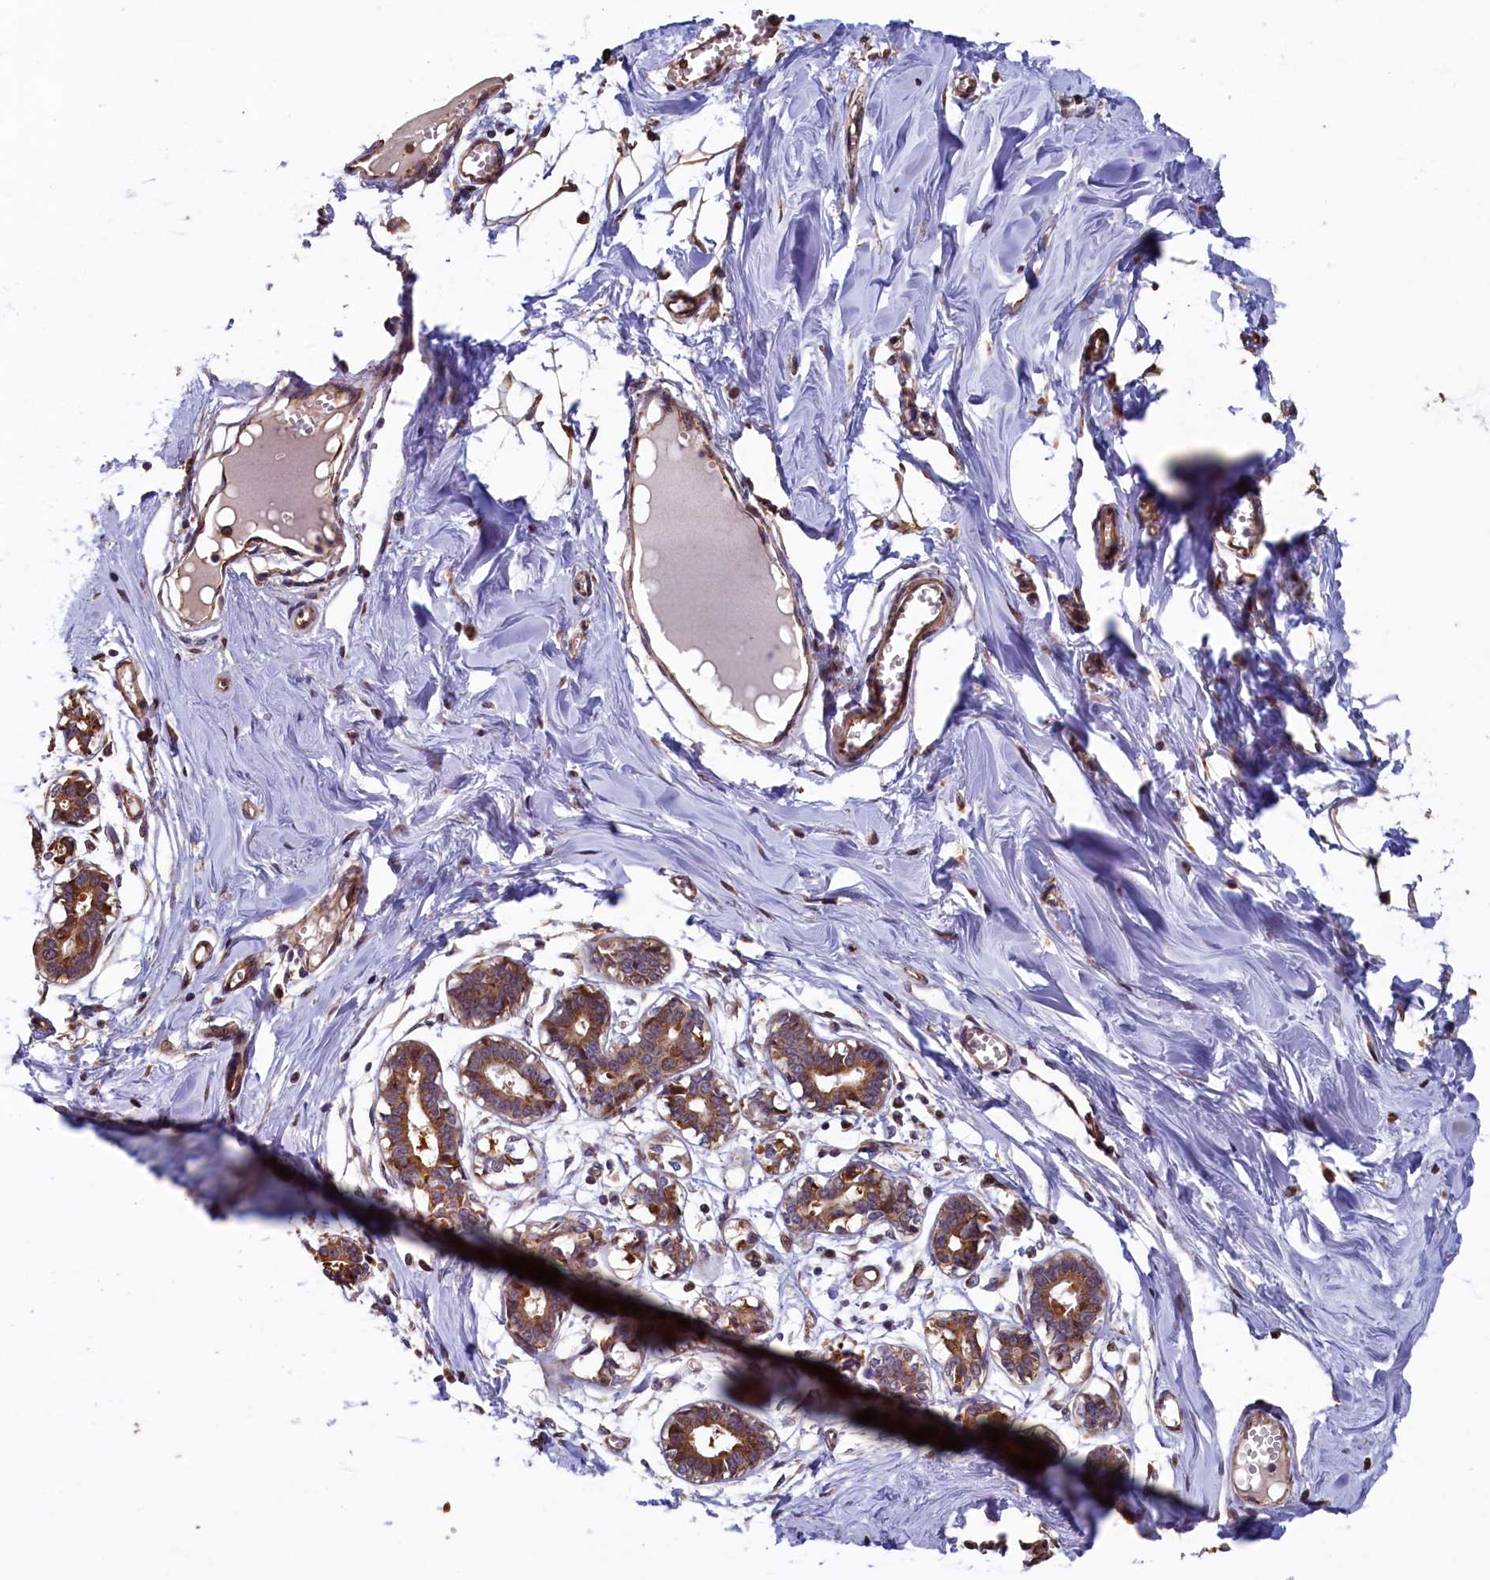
{"staining": {"intensity": "moderate", "quantity": ">75%", "location": "cytoplasmic/membranous"}, "tissue": "breast", "cell_type": "Adipocytes", "image_type": "normal", "snomed": [{"axis": "morphology", "description": "Normal tissue, NOS"}, {"axis": "topography", "description": "Breast"}], "caption": "About >75% of adipocytes in benign human breast display moderate cytoplasmic/membranous protein positivity as visualized by brown immunohistochemical staining.", "gene": "TMEM181", "patient": {"sex": "female", "age": 27}}